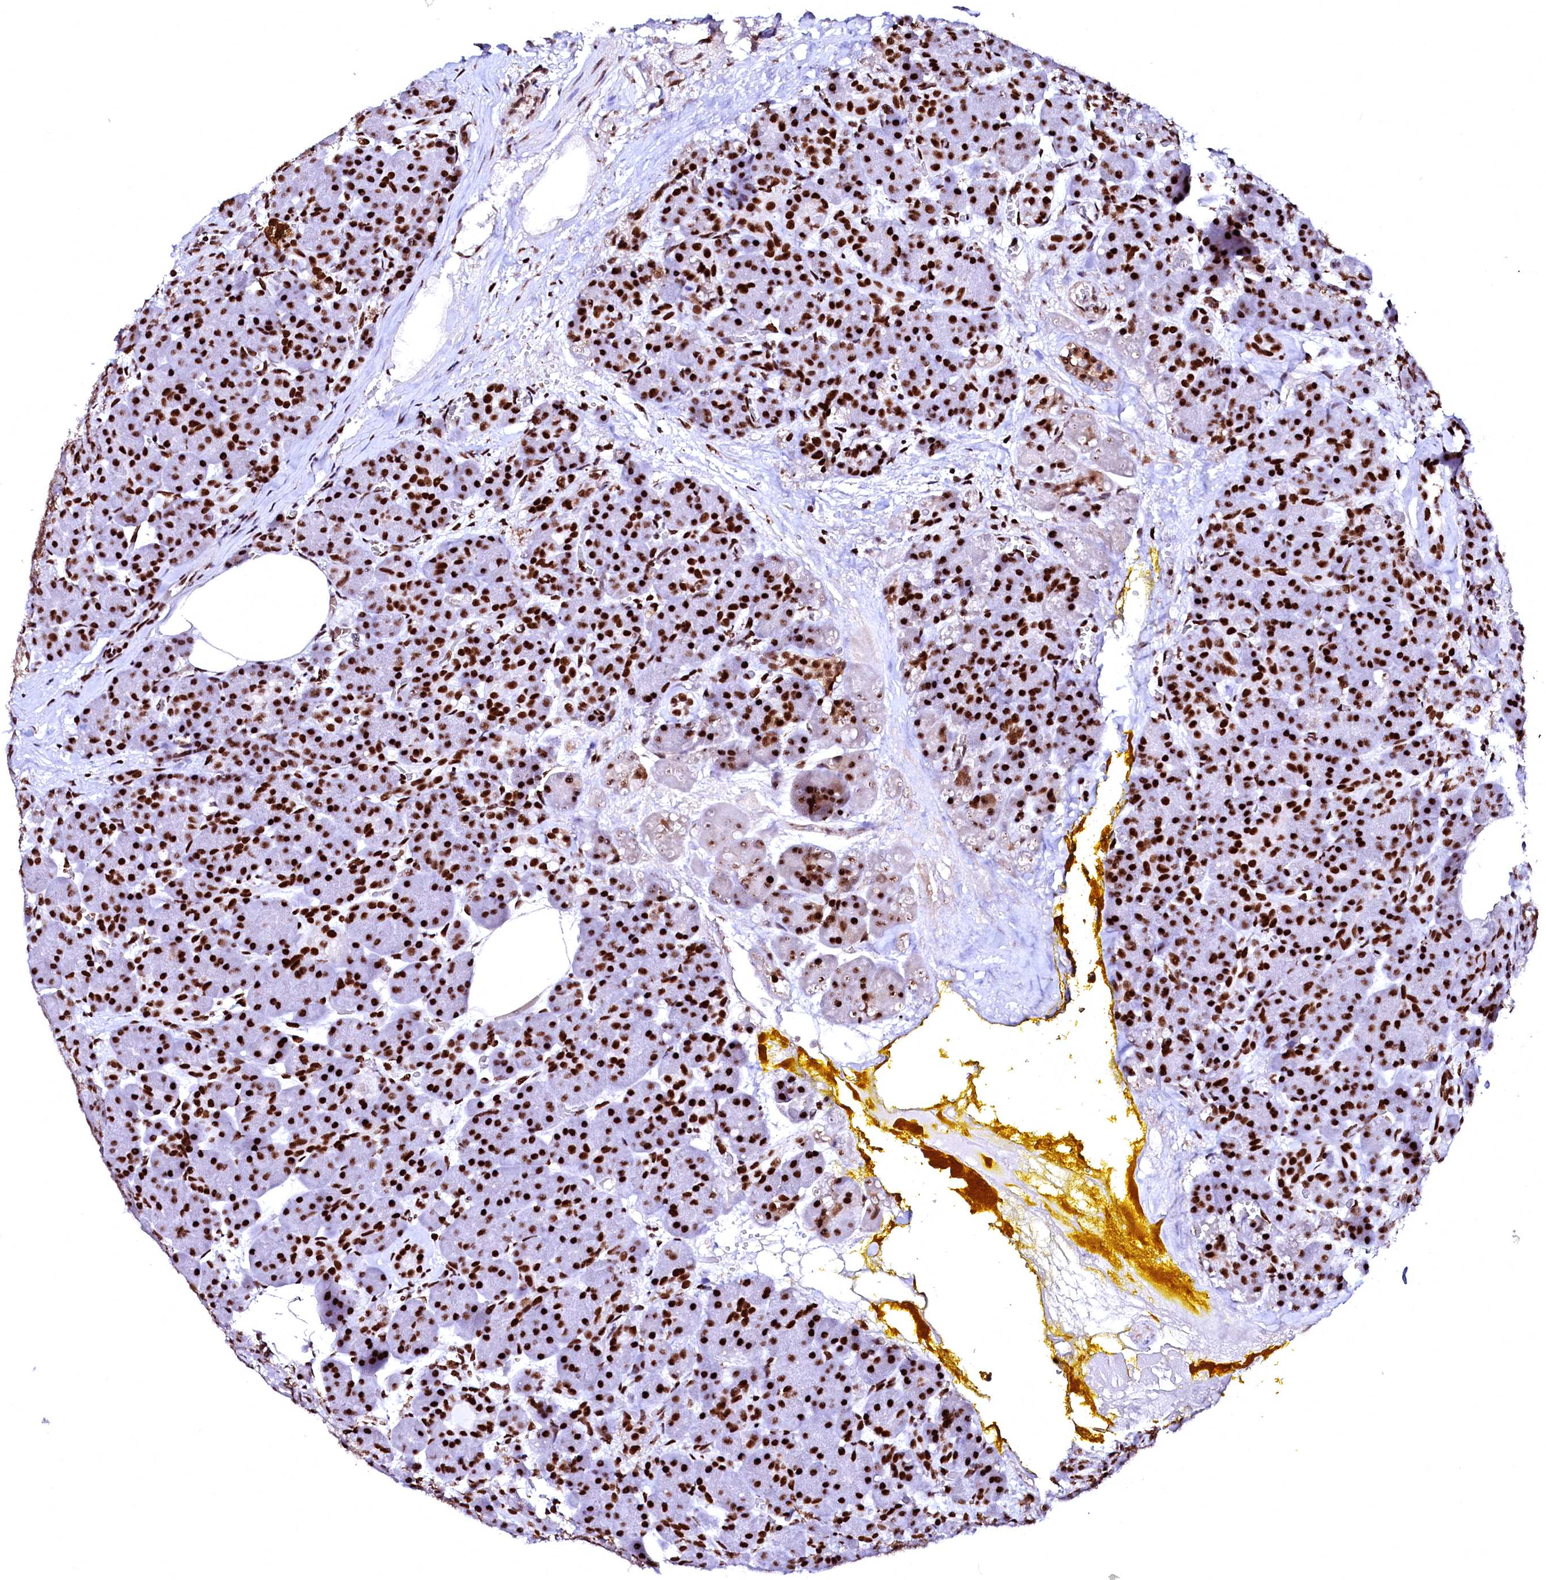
{"staining": {"intensity": "strong", "quantity": ">75%", "location": "nuclear"}, "tissue": "pancreas", "cell_type": "Exocrine glandular cells", "image_type": "normal", "snomed": [{"axis": "morphology", "description": "Normal tissue, NOS"}, {"axis": "topography", "description": "Pancreas"}], "caption": "Protein expression analysis of unremarkable human pancreas reveals strong nuclear staining in about >75% of exocrine glandular cells.", "gene": "CPSF6", "patient": {"sex": "male", "age": 63}}